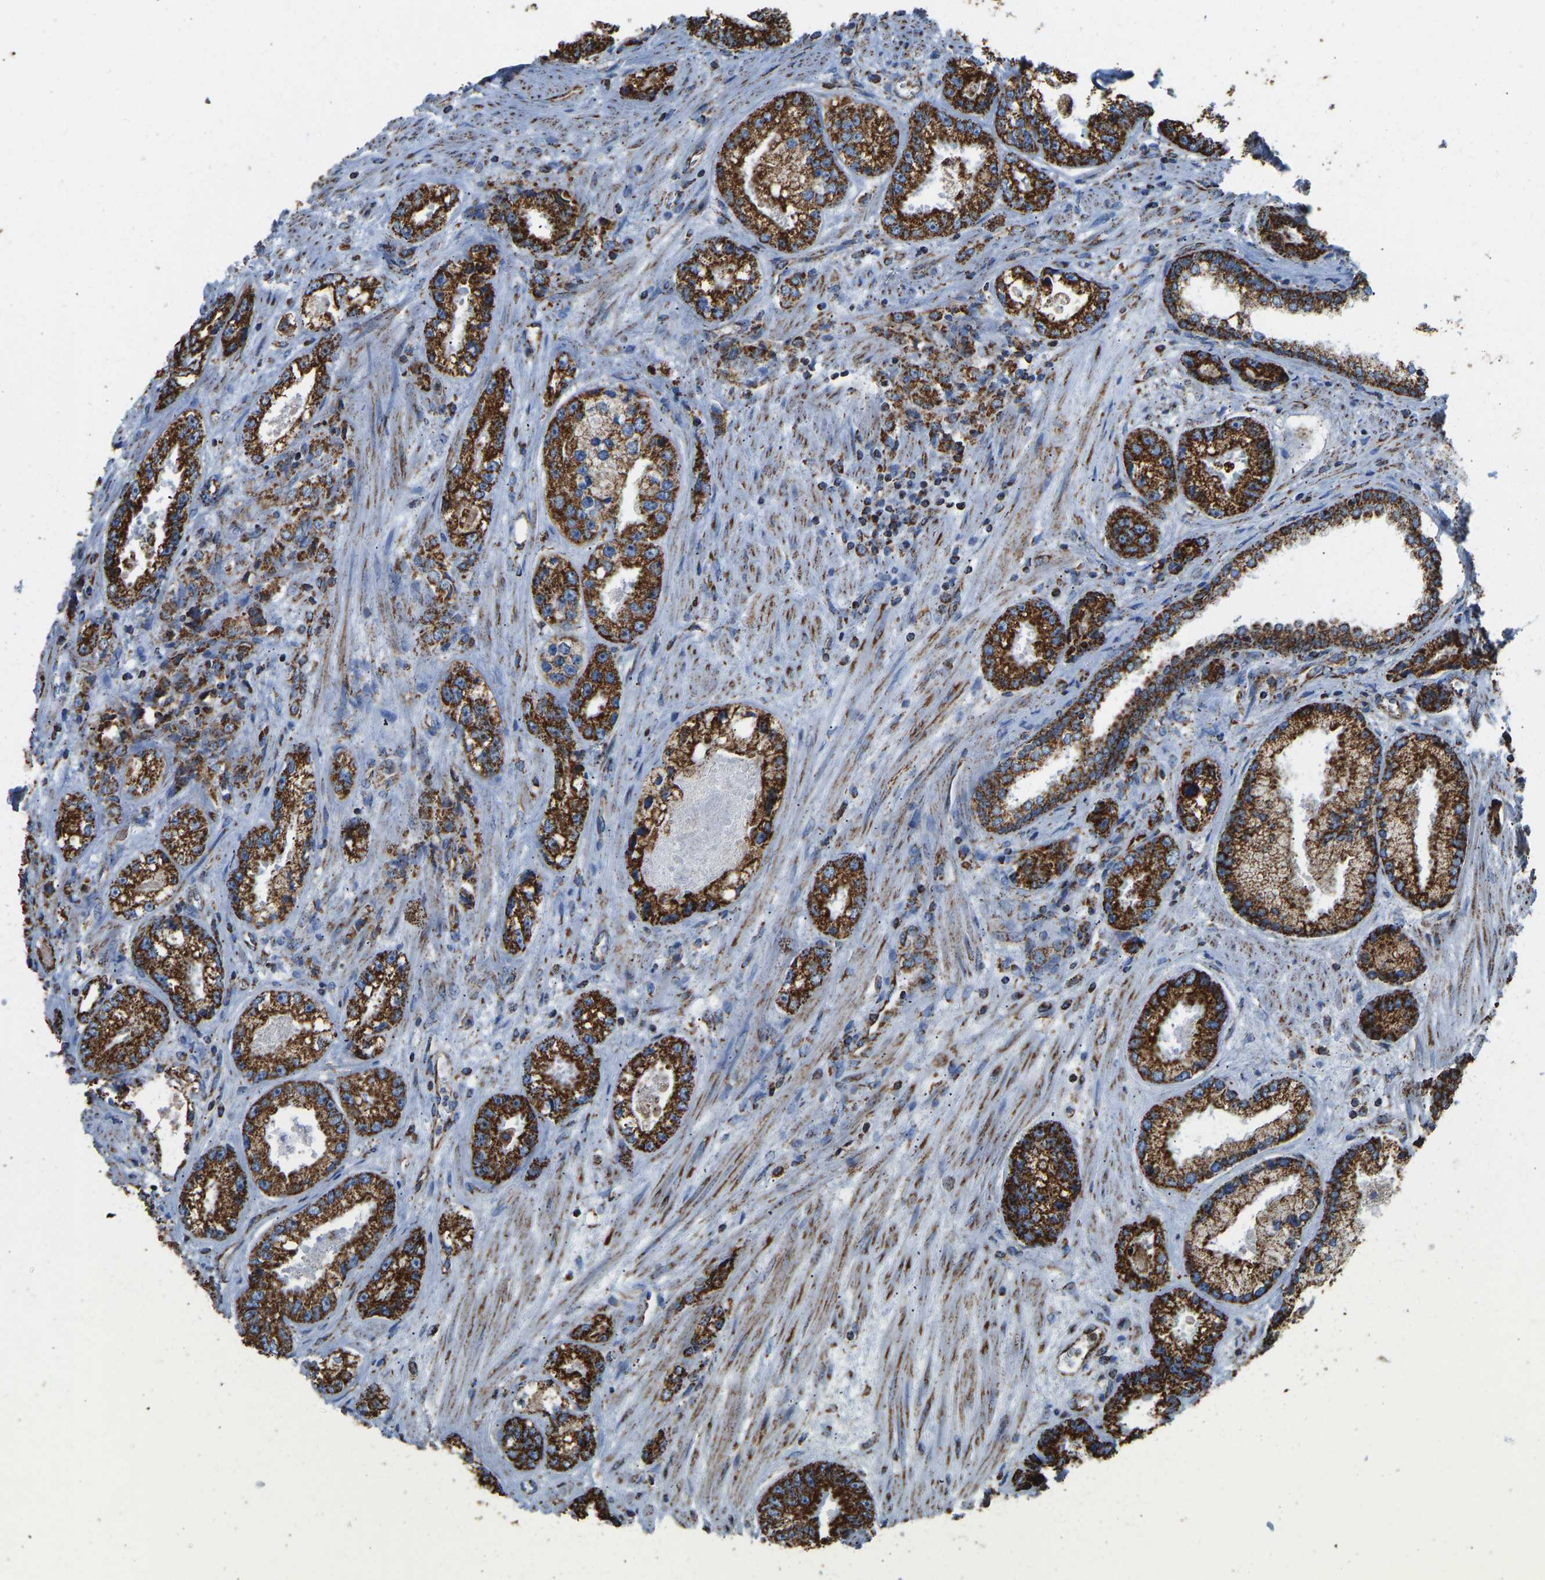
{"staining": {"intensity": "strong", "quantity": ">75%", "location": "cytoplasmic/membranous"}, "tissue": "prostate cancer", "cell_type": "Tumor cells", "image_type": "cancer", "snomed": [{"axis": "morphology", "description": "Adenocarcinoma, High grade"}, {"axis": "topography", "description": "Prostate"}], "caption": "Tumor cells reveal high levels of strong cytoplasmic/membranous expression in about >75% of cells in prostate cancer.", "gene": "IRX6", "patient": {"sex": "male", "age": 61}}